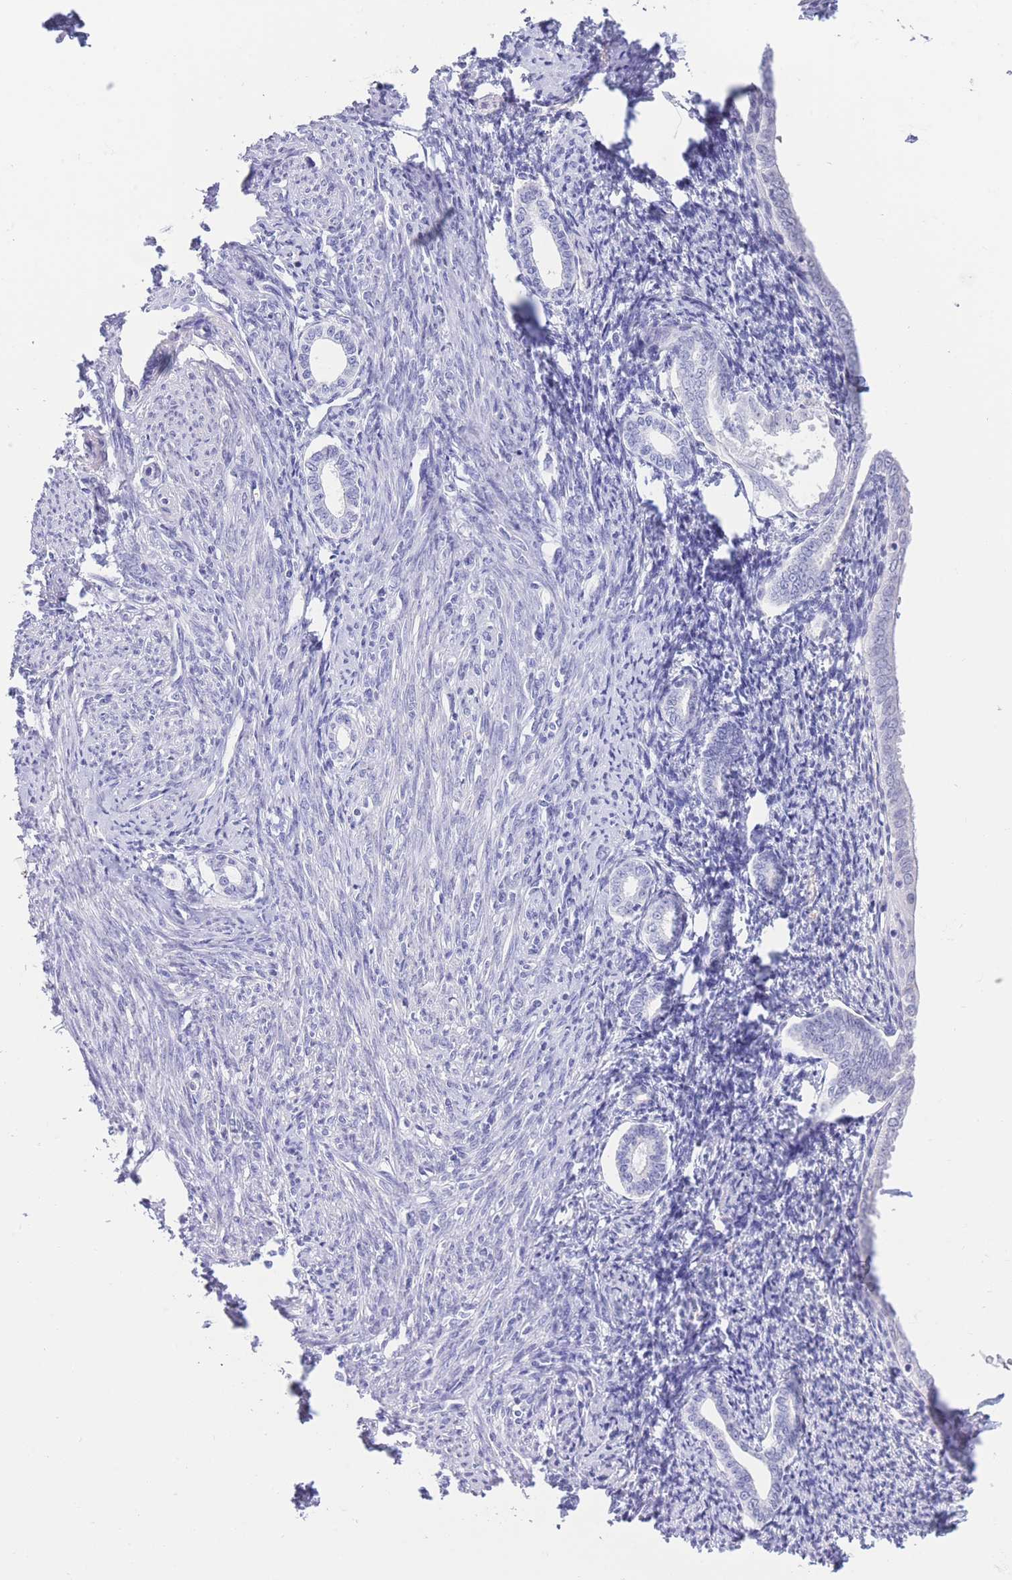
{"staining": {"intensity": "negative", "quantity": "none", "location": "none"}, "tissue": "endometrium", "cell_type": "Cells in endometrial stroma", "image_type": "normal", "snomed": [{"axis": "morphology", "description": "Normal tissue, NOS"}, {"axis": "topography", "description": "Endometrium"}], "caption": "Cells in endometrial stroma are negative for brown protein staining in unremarkable endometrium. (IHC, brightfield microscopy, high magnification).", "gene": "PKLR", "patient": {"sex": "female", "age": 63}}